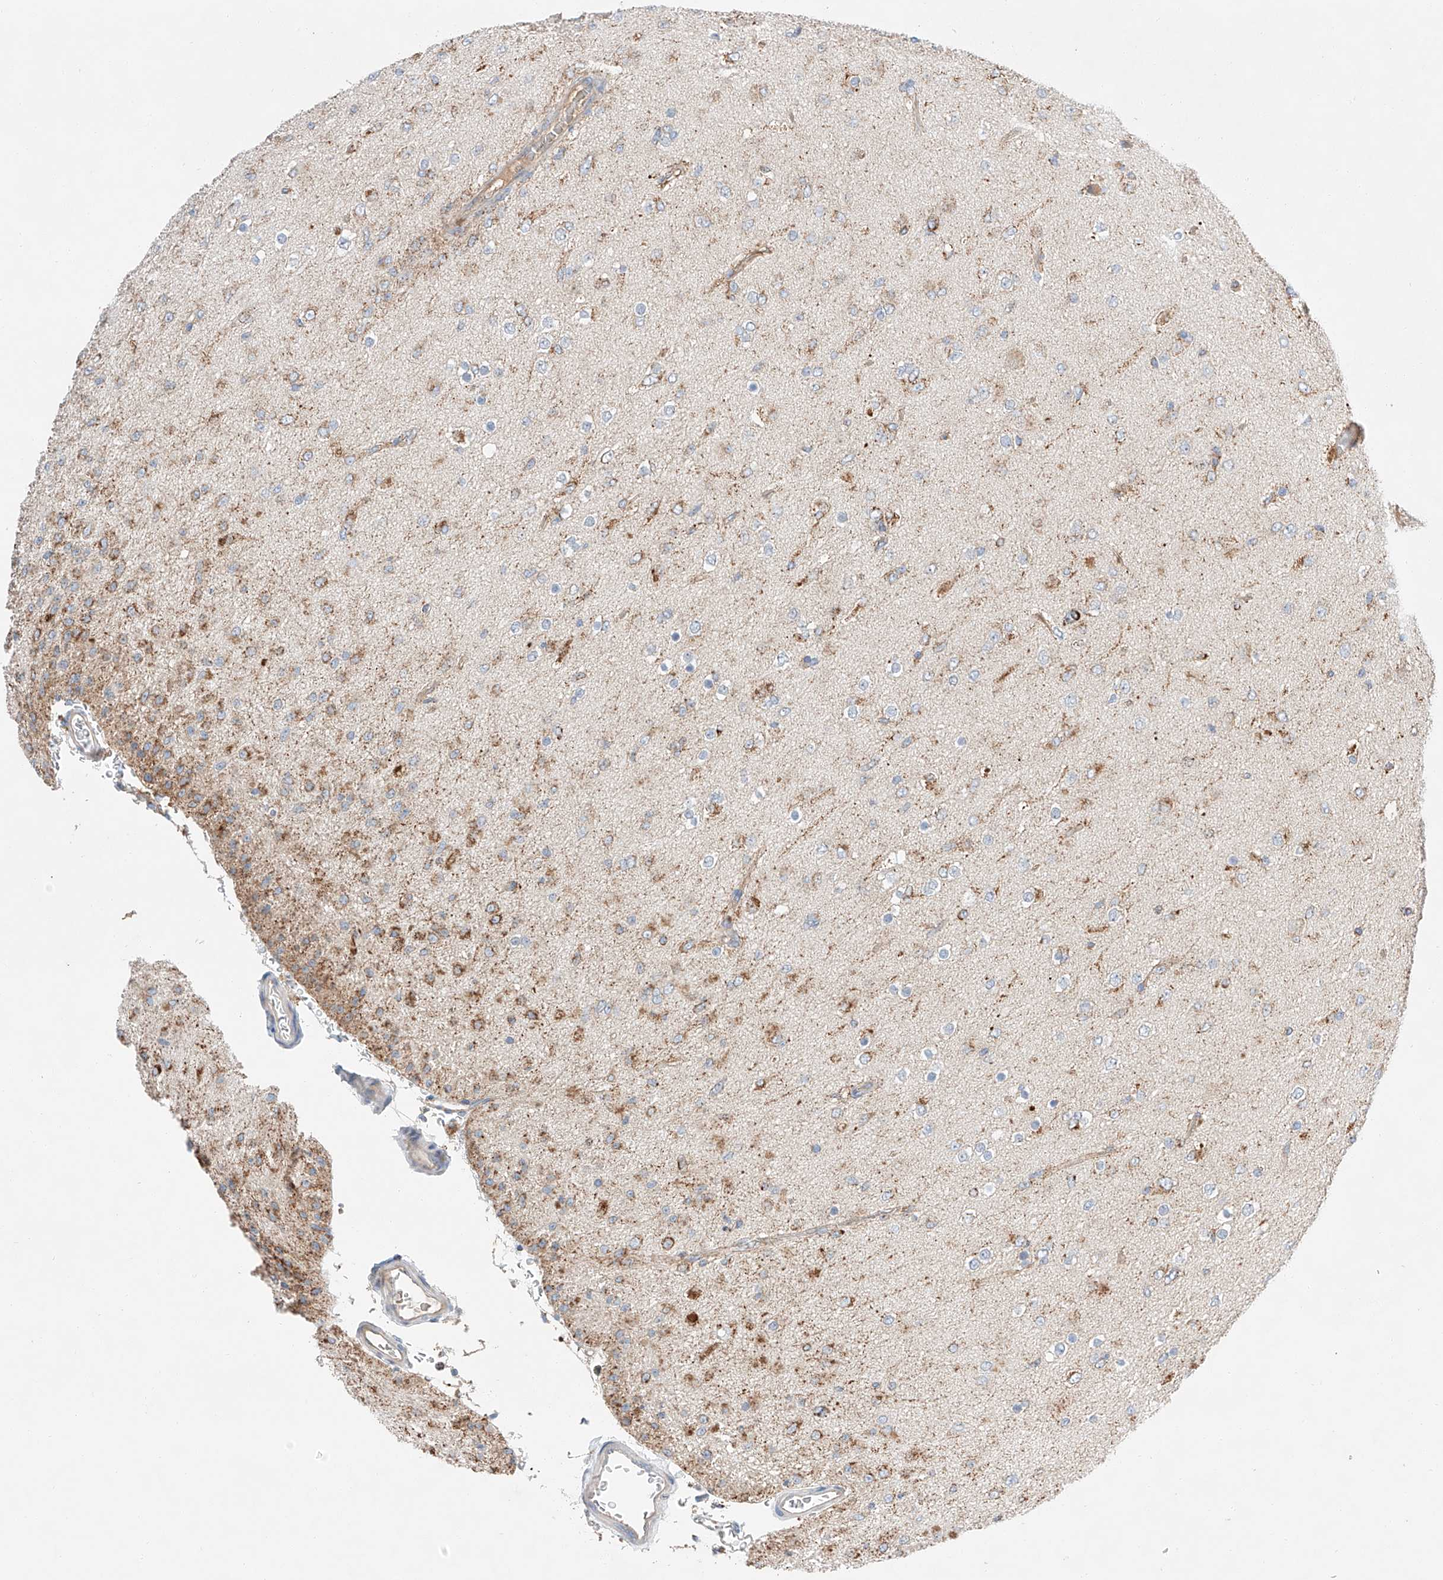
{"staining": {"intensity": "moderate", "quantity": "<25%", "location": "cytoplasmic/membranous"}, "tissue": "glioma", "cell_type": "Tumor cells", "image_type": "cancer", "snomed": [{"axis": "morphology", "description": "Glioma, malignant, Low grade"}, {"axis": "topography", "description": "Brain"}], "caption": "This micrograph reveals immunohistochemistry staining of human glioma, with low moderate cytoplasmic/membranous positivity in about <25% of tumor cells.", "gene": "RUSC1", "patient": {"sex": "male", "age": 65}}